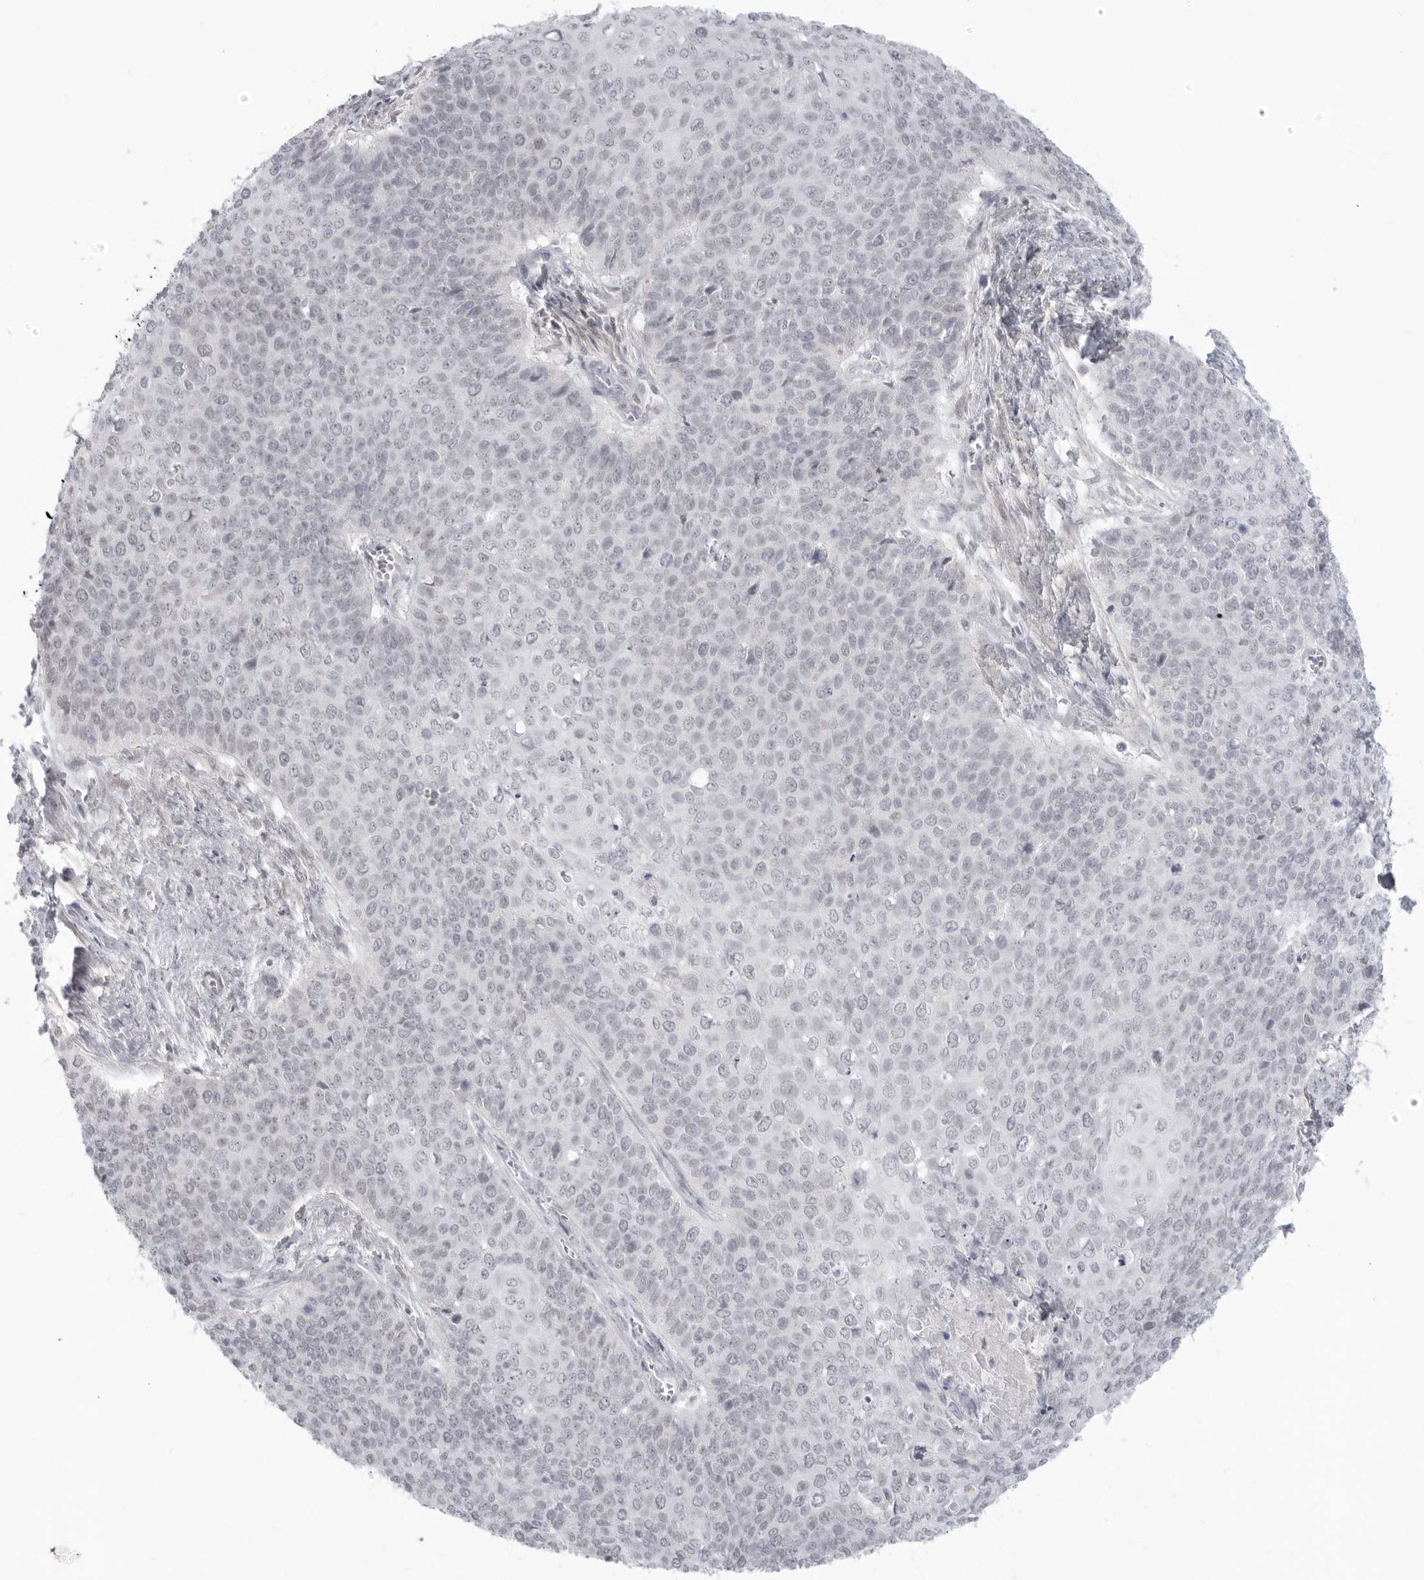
{"staining": {"intensity": "negative", "quantity": "none", "location": "none"}, "tissue": "cervical cancer", "cell_type": "Tumor cells", "image_type": "cancer", "snomed": [{"axis": "morphology", "description": "Squamous cell carcinoma, NOS"}, {"axis": "topography", "description": "Cervix"}], "caption": "IHC image of human cervical squamous cell carcinoma stained for a protein (brown), which demonstrates no expression in tumor cells.", "gene": "TCTN3", "patient": {"sex": "female", "age": 39}}